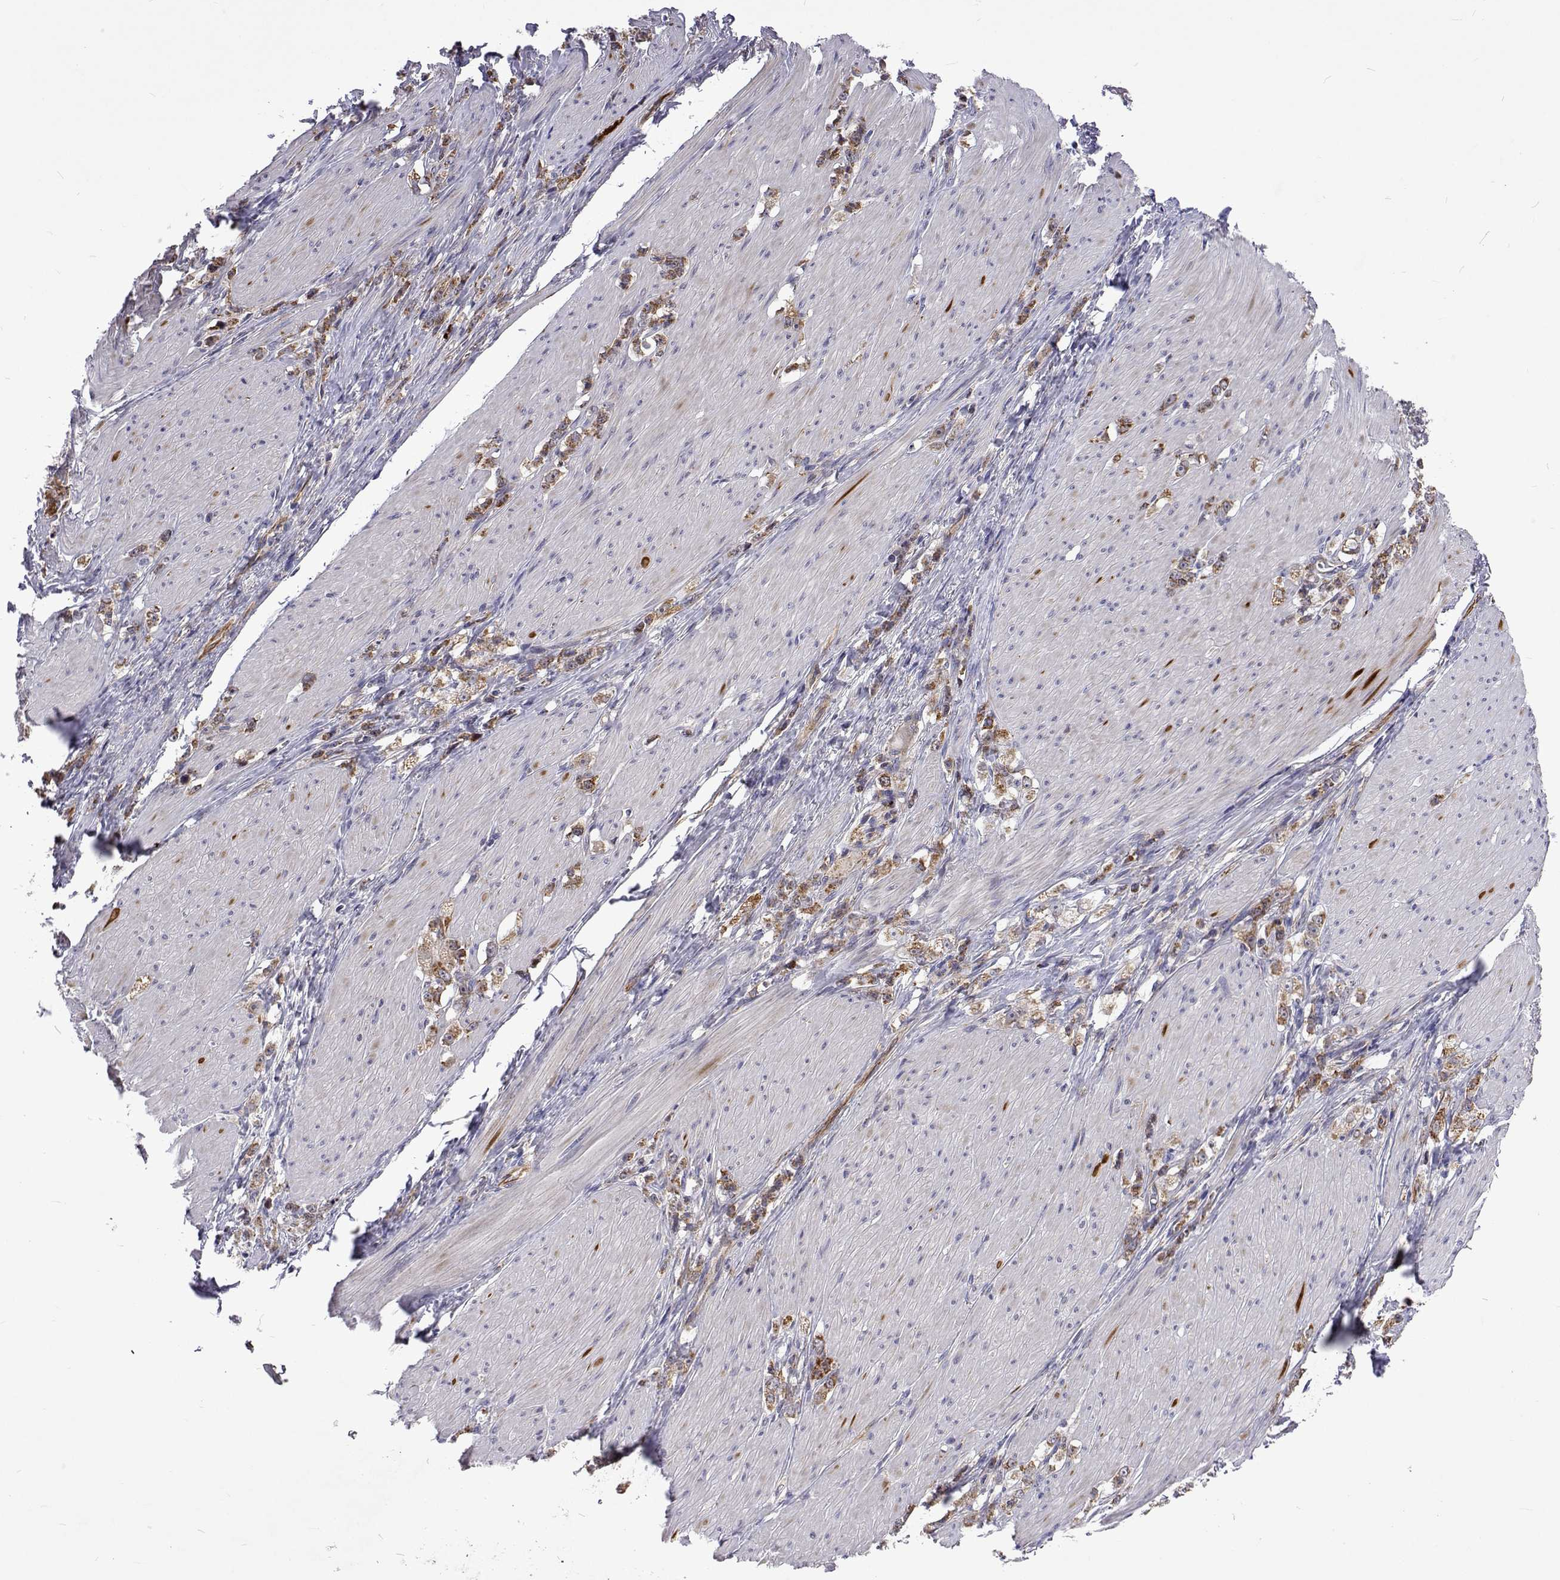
{"staining": {"intensity": "moderate", "quantity": ">75%", "location": "cytoplasmic/membranous"}, "tissue": "stomach cancer", "cell_type": "Tumor cells", "image_type": "cancer", "snomed": [{"axis": "morphology", "description": "Adenocarcinoma, NOS"}, {"axis": "topography", "description": "Stomach, lower"}], "caption": "Stomach adenocarcinoma stained with a brown dye exhibits moderate cytoplasmic/membranous positive expression in about >75% of tumor cells.", "gene": "DHTKD1", "patient": {"sex": "male", "age": 88}}